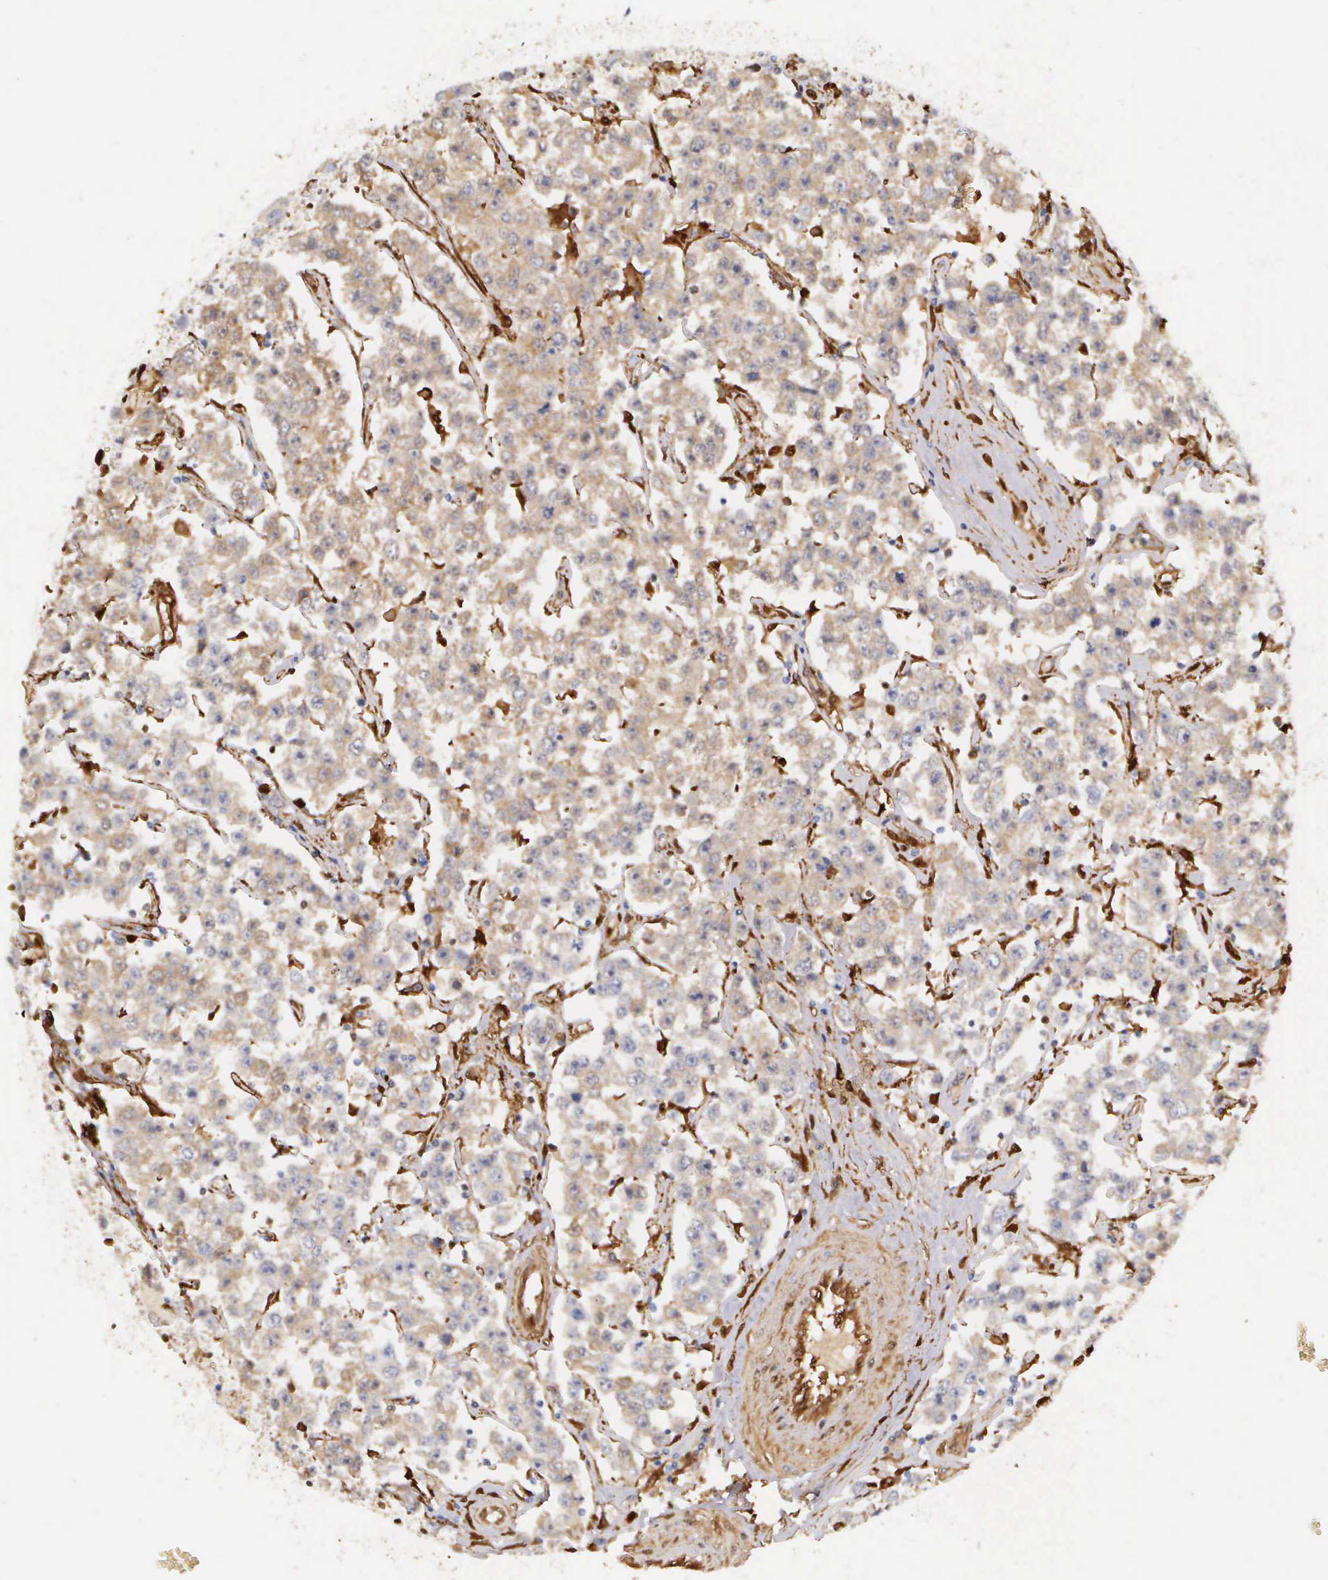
{"staining": {"intensity": "weak", "quantity": "<25%", "location": "cytoplasmic/membranous"}, "tissue": "testis cancer", "cell_type": "Tumor cells", "image_type": "cancer", "snomed": [{"axis": "morphology", "description": "Seminoma, NOS"}, {"axis": "topography", "description": "Testis"}], "caption": "Immunohistochemical staining of human testis cancer exhibits no significant expression in tumor cells. (Stains: DAB immunohistochemistry with hematoxylin counter stain, Microscopy: brightfield microscopy at high magnification).", "gene": "LGALS1", "patient": {"sex": "male", "age": 52}}